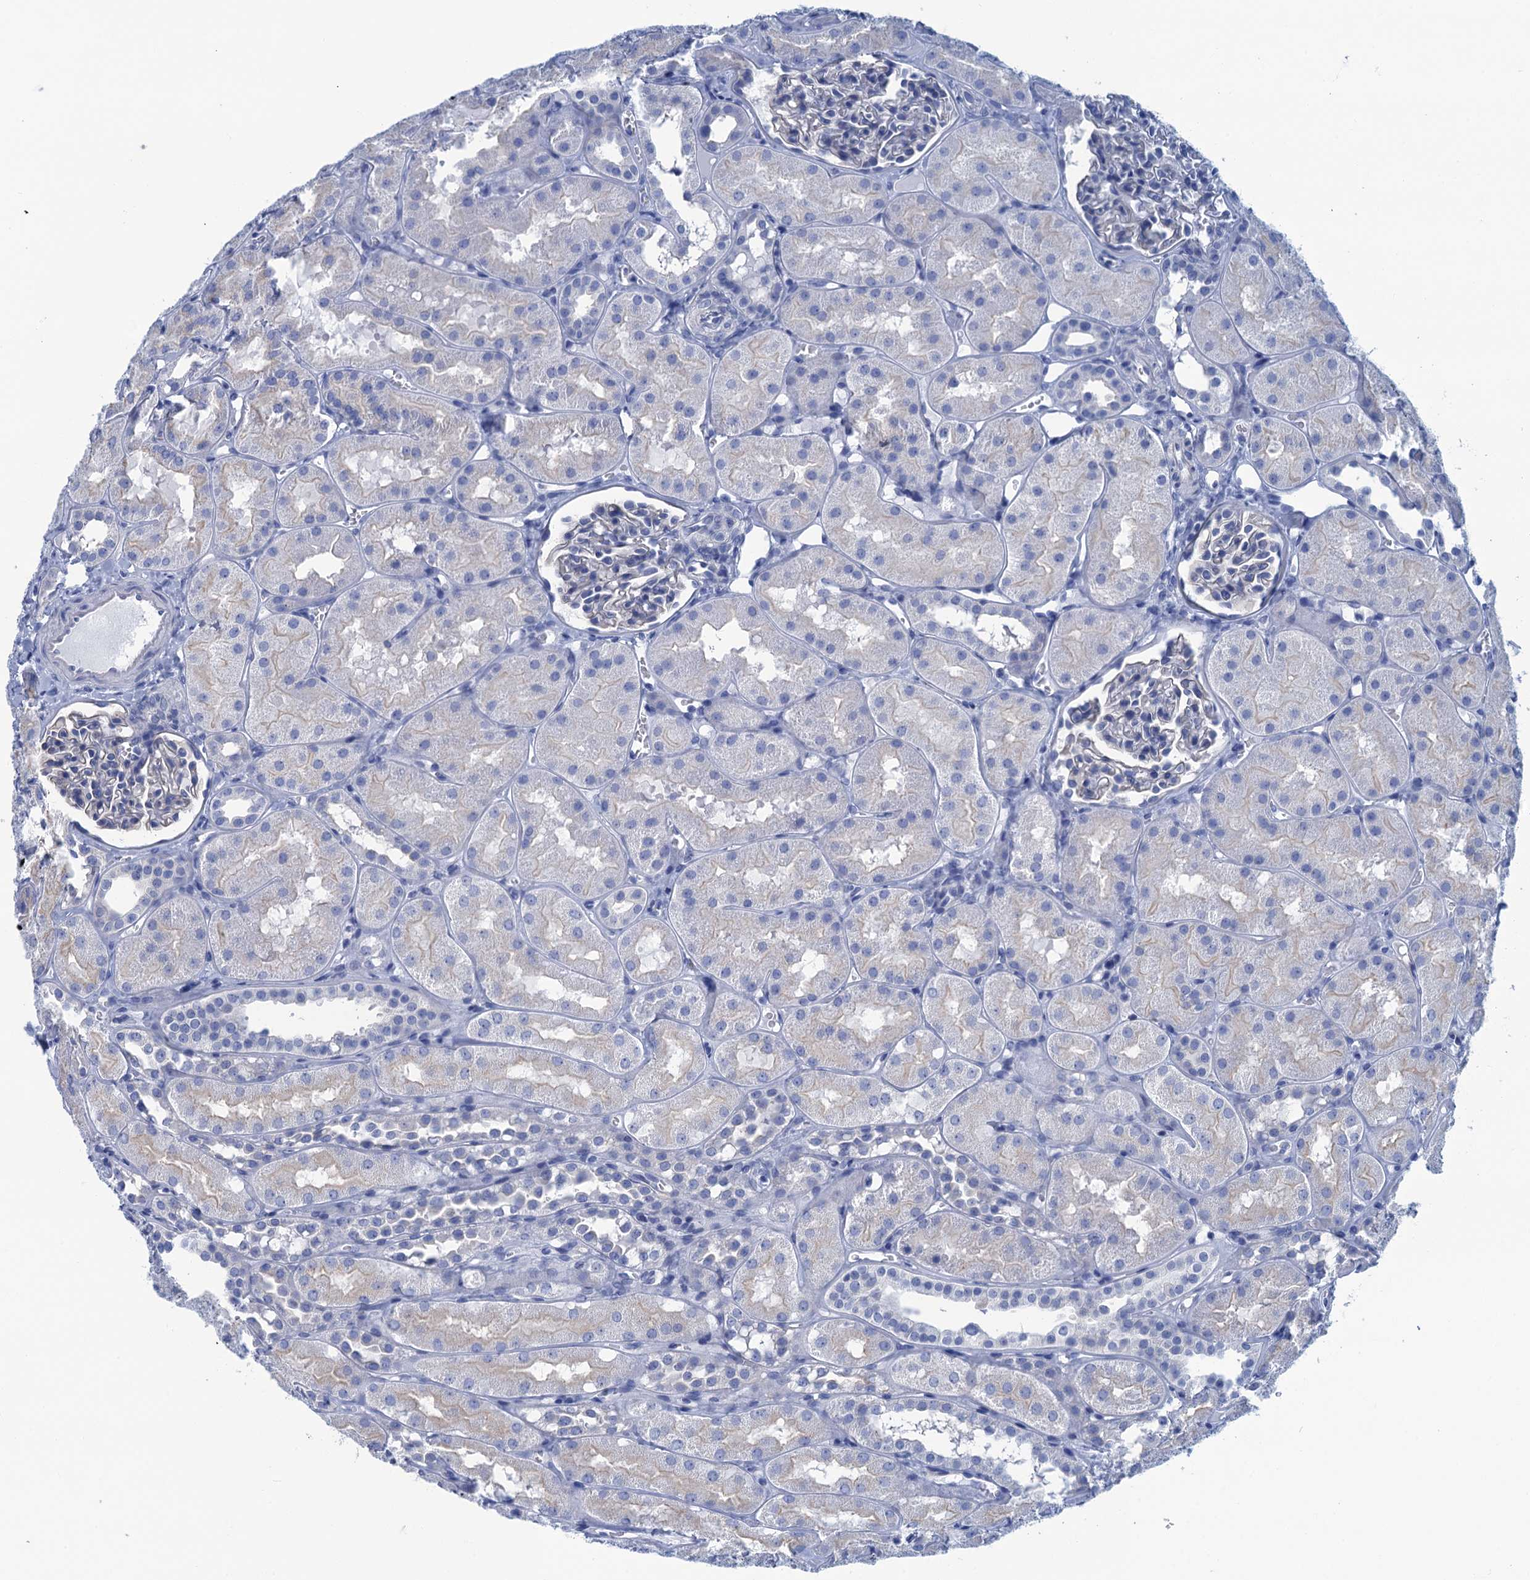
{"staining": {"intensity": "negative", "quantity": "none", "location": "none"}, "tissue": "kidney", "cell_type": "Cells in glomeruli", "image_type": "normal", "snomed": [{"axis": "morphology", "description": "Normal tissue, NOS"}, {"axis": "topography", "description": "Kidney"}, {"axis": "topography", "description": "Urinary bladder"}], "caption": "Immunohistochemical staining of normal kidney displays no significant positivity in cells in glomeruli.", "gene": "CALML5", "patient": {"sex": "male", "age": 16}}